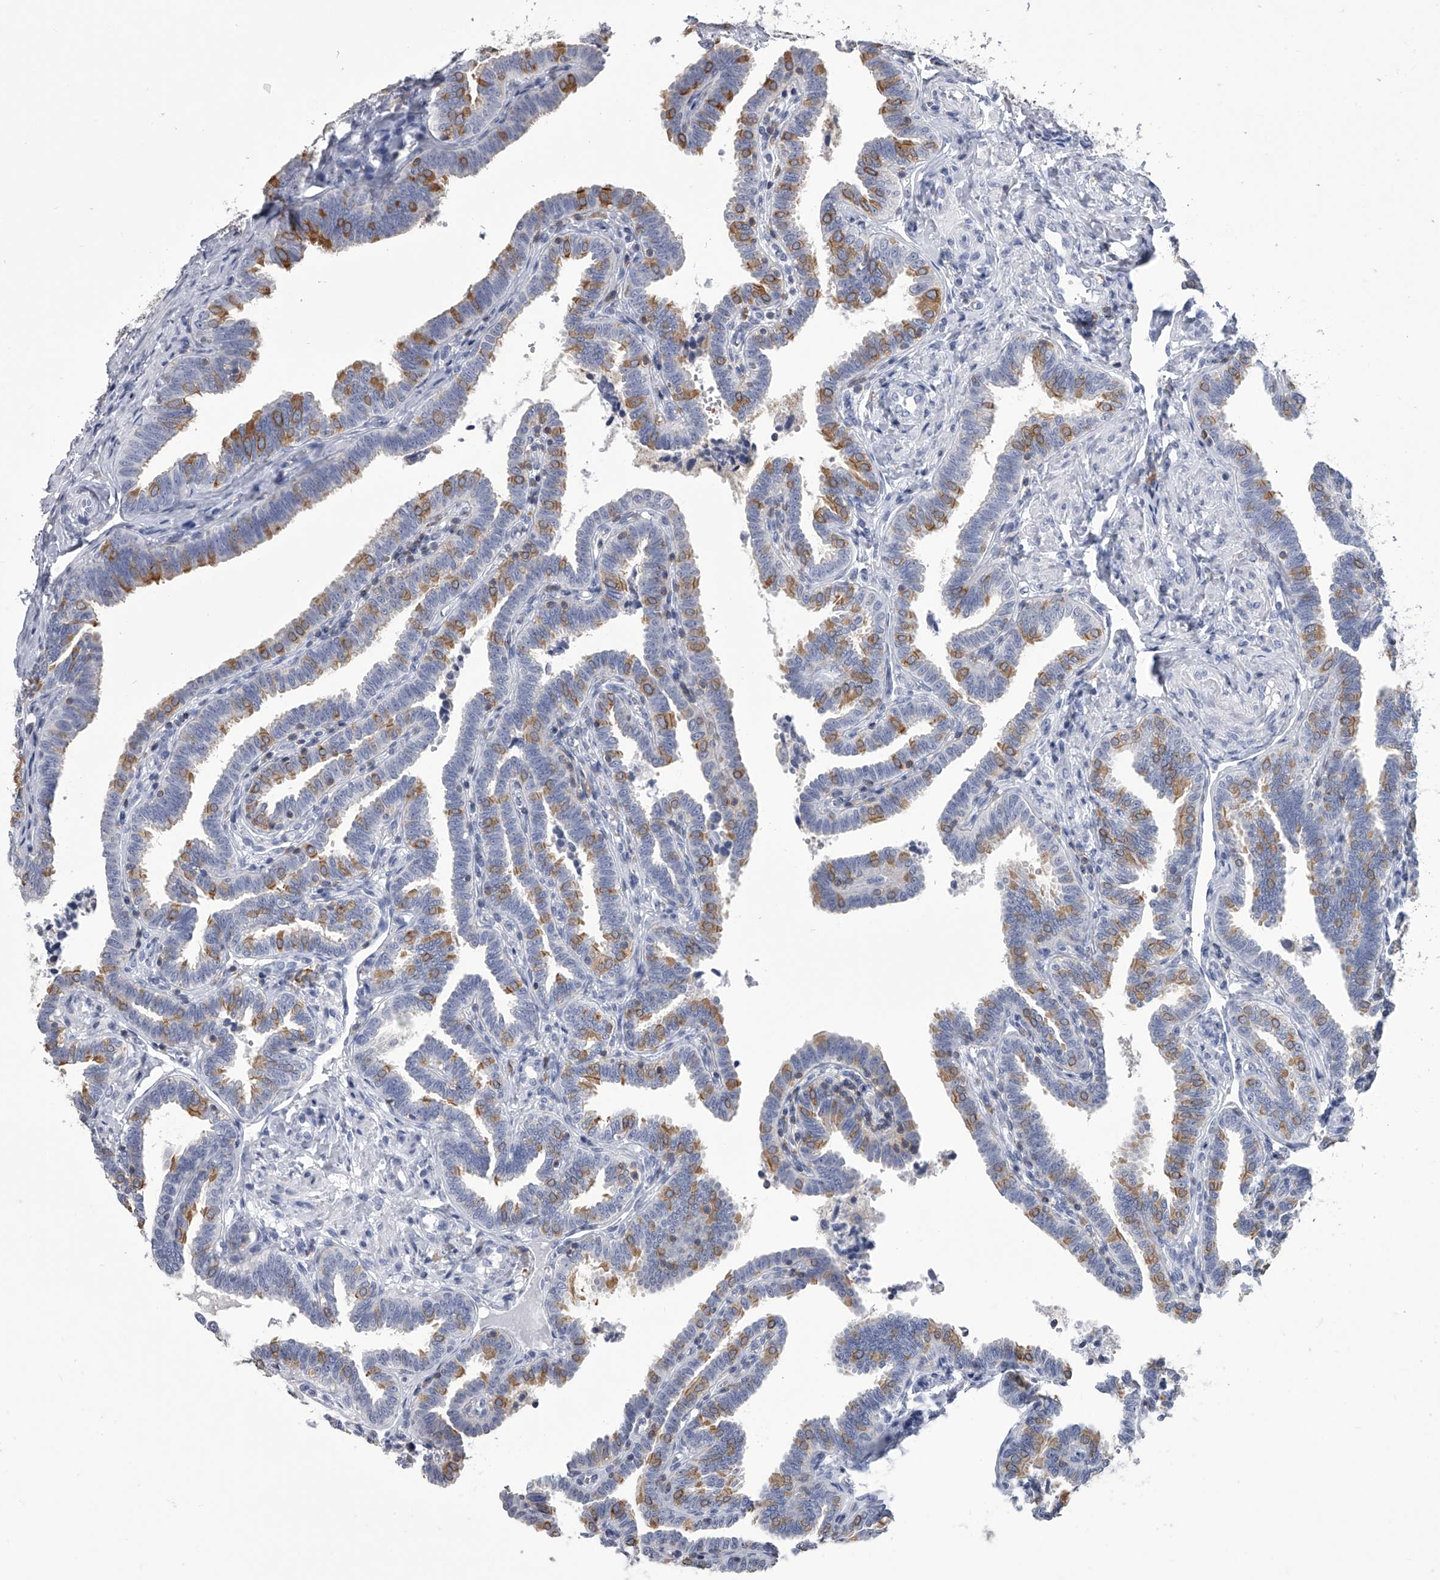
{"staining": {"intensity": "moderate", "quantity": "25%-75%", "location": "cytoplasmic/membranous,nuclear"}, "tissue": "fallopian tube", "cell_type": "Glandular cells", "image_type": "normal", "snomed": [{"axis": "morphology", "description": "Normal tissue, NOS"}, {"axis": "topography", "description": "Fallopian tube"}], "caption": "High-power microscopy captured an immunohistochemistry image of normal fallopian tube, revealing moderate cytoplasmic/membranous,nuclear staining in approximately 25%-75% of glandular cells.", "gene": "TASP1", "patient": {"sex": "female", "age": 39}}